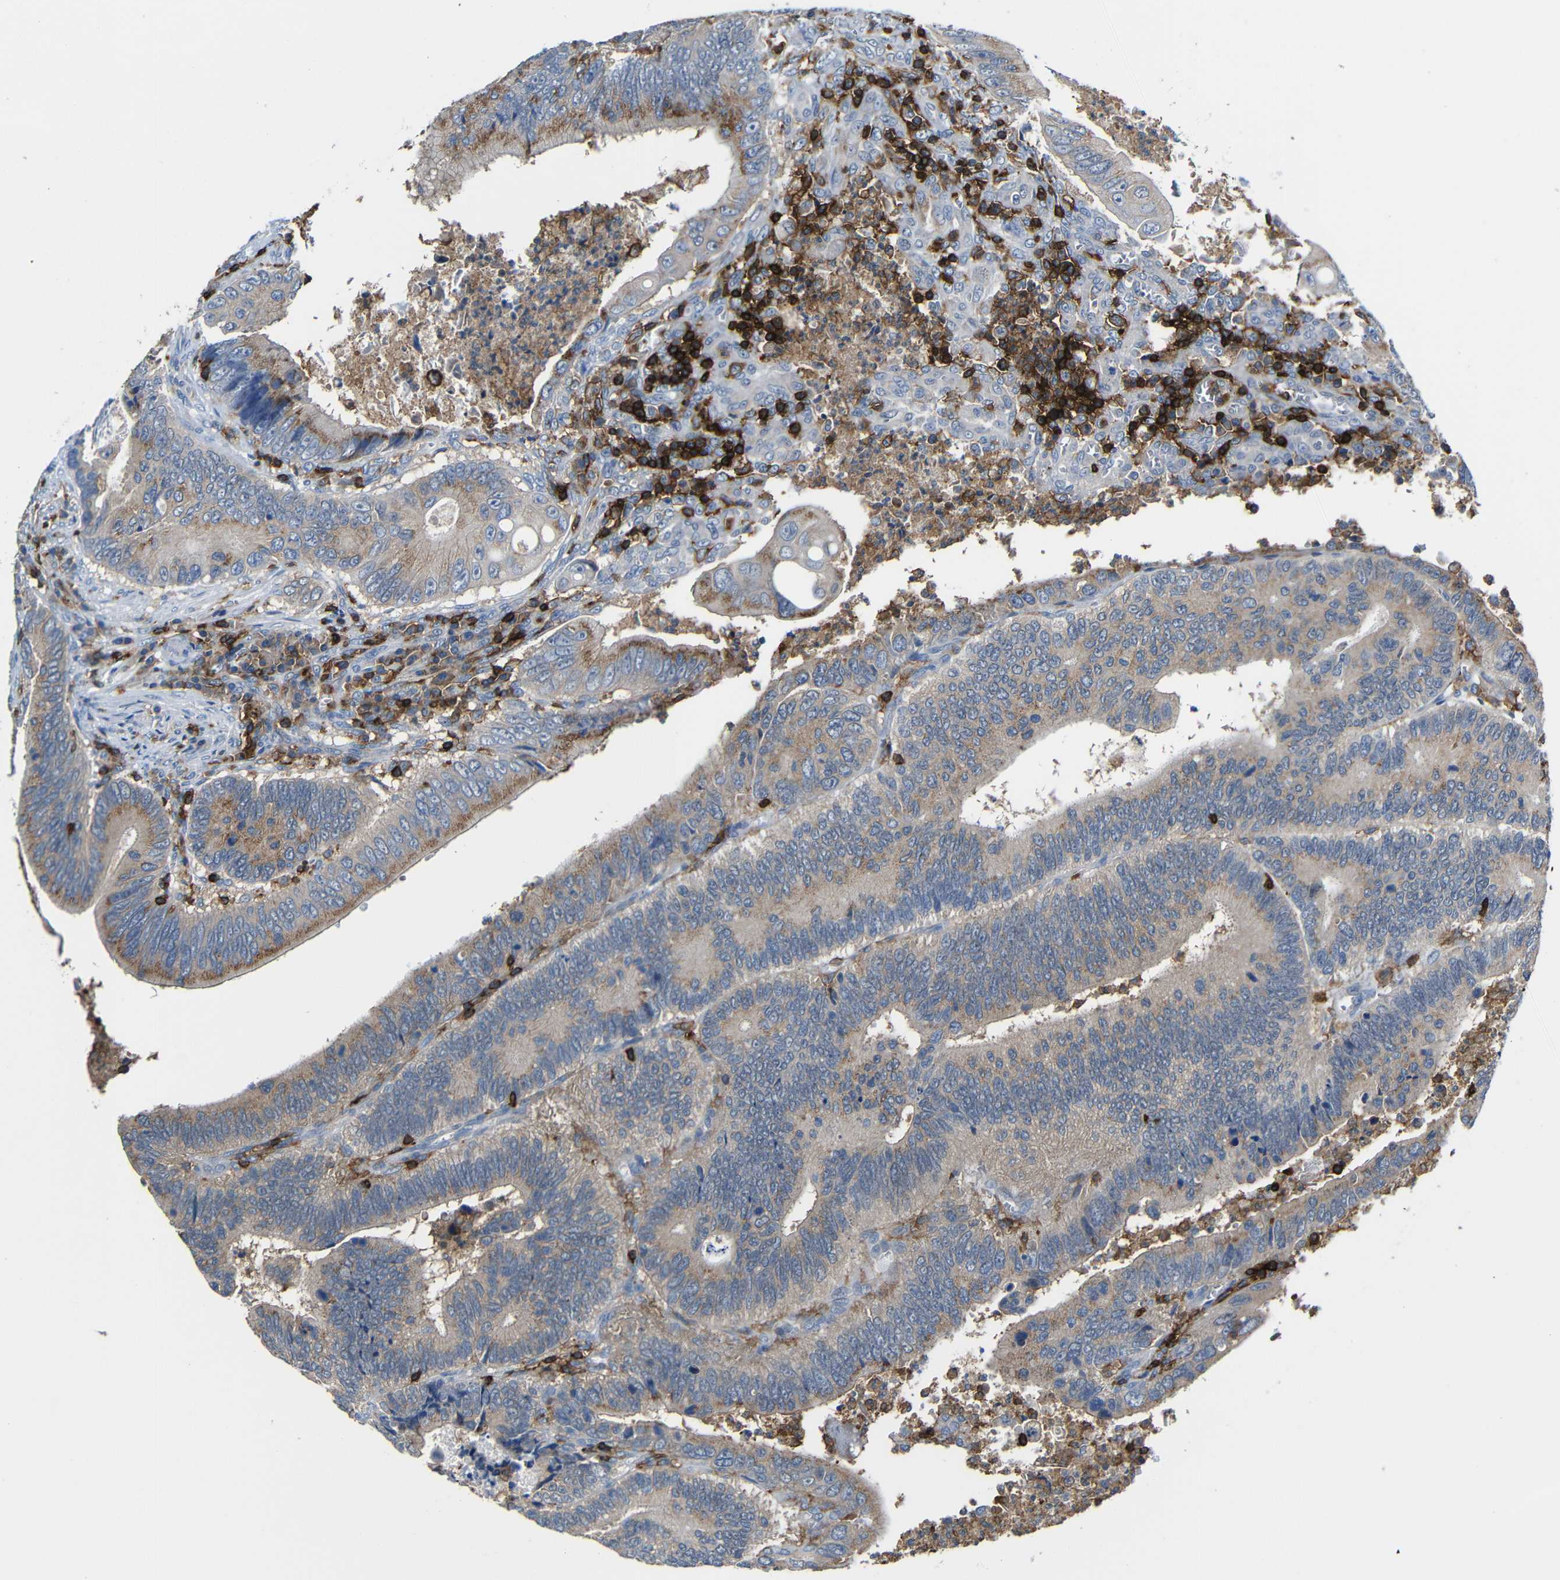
{"staining": {"intensity": "moderate", "quantity": ">75%", "location": "cytoplasmic/membranous"}, "tissue": "colorectal cancer", "cell_type": "Tumor cells", "image_type": "cancer", "snomed": [{"axis": "morphology", "description": "Inflammation, NOS"}, {"axis": "morphology", "description": "Adenocarcinoma, NOS"}, {"axis": "topography", "description": "Colon"}], "caption": "A high-resolution histopathology image shows IHC staining of colorectal cancer, which demonstrates moderate cytoplasmic/membranous positivity in approximately >75% of tumor cells.", "gene": "P2RY12", "patient": {"sex": "male", "age": 72}}